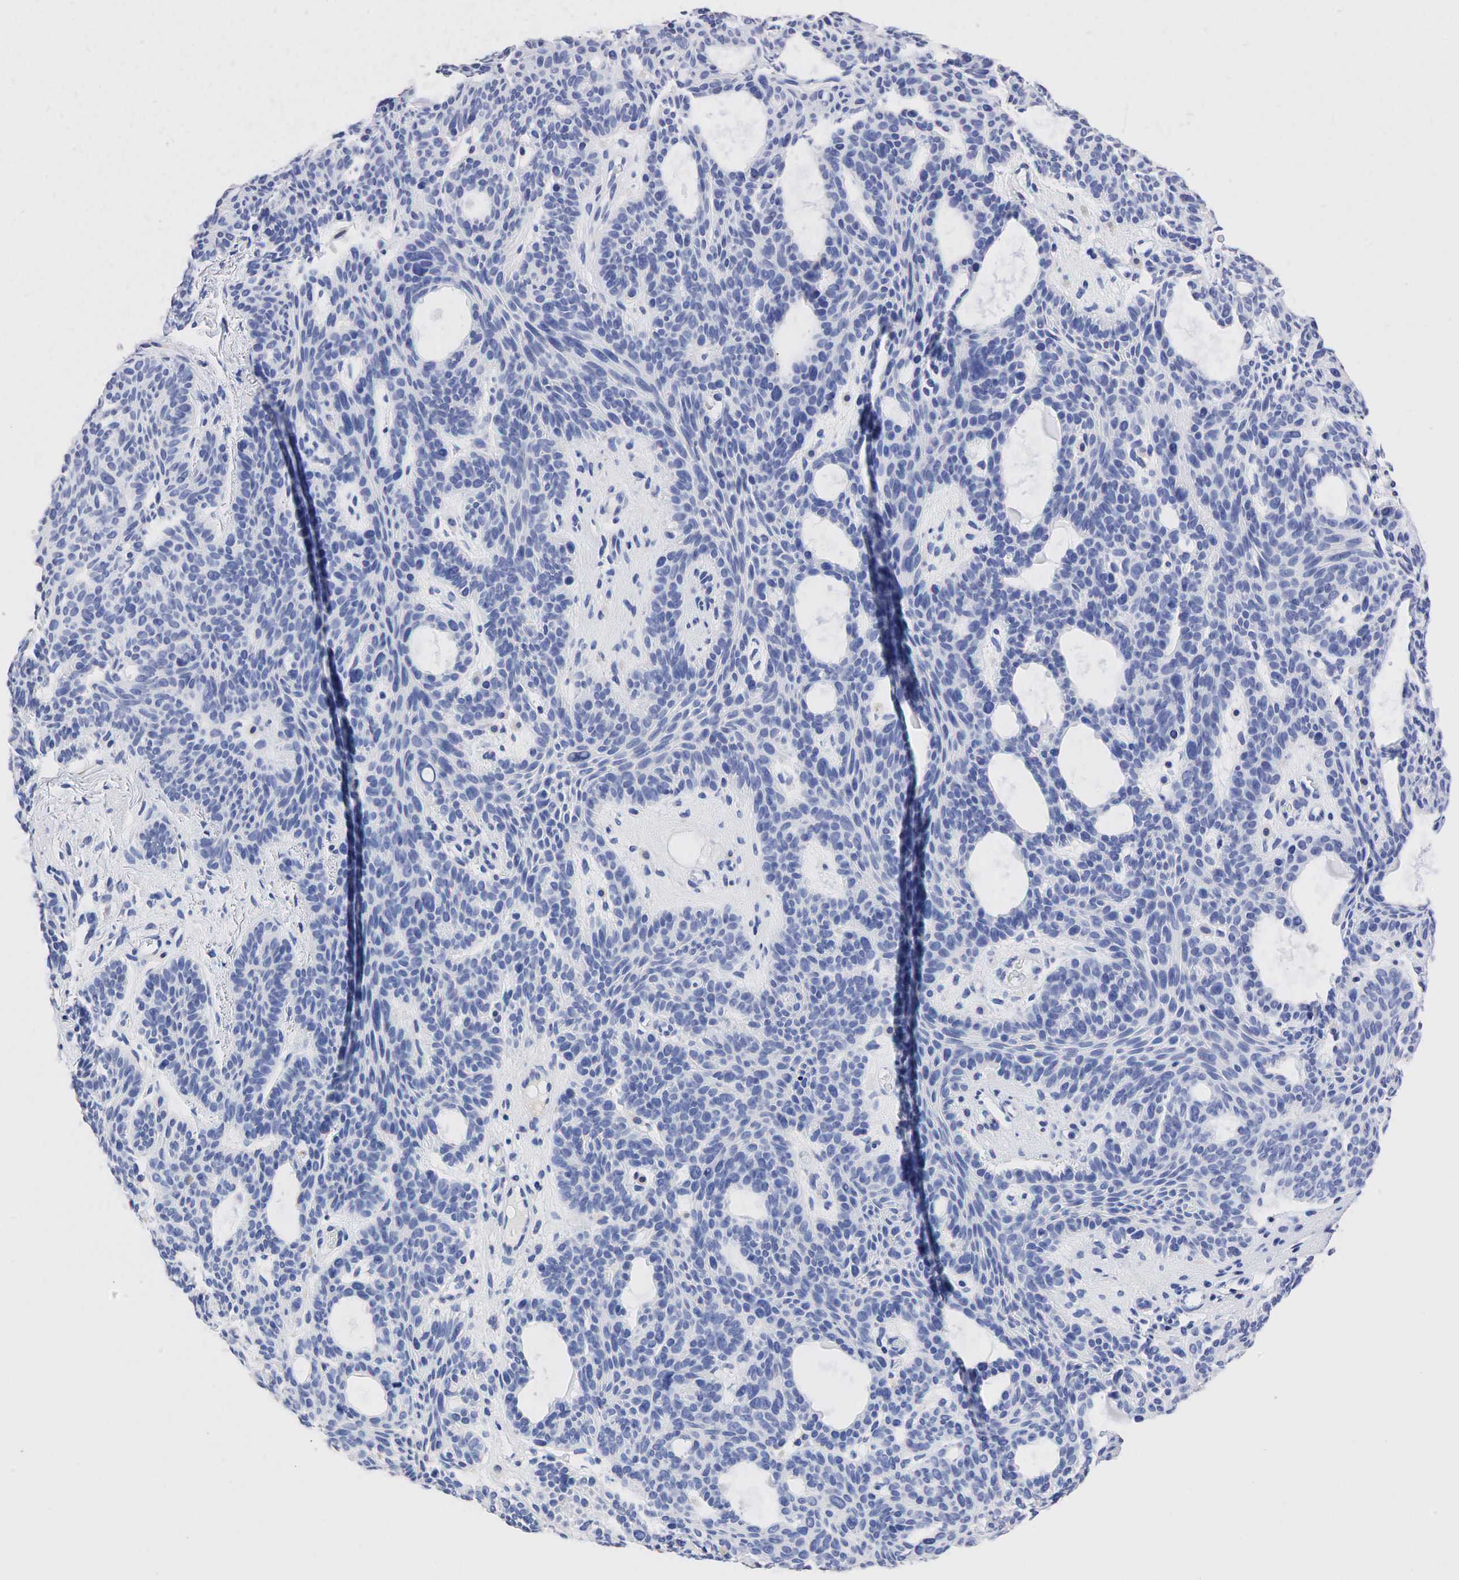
{"staining": {"intensity": "negative", "quantity": "none", "location": "none"}, "tissue": "skin cancer", "cell_type": "Tumor cells", "image_type": "cancer", "snomed": [{"axis": "morphology", "description": "Basal cell carcinoma"}, {"axis": "topography", "description": "Skin"}], "caption": "This is an IHC photomicrograph of human basal cell carcinoma (skin). There is no expression in tumor cells.", "gene": "SST", "patient": {"sex": "male", "age": 44}}